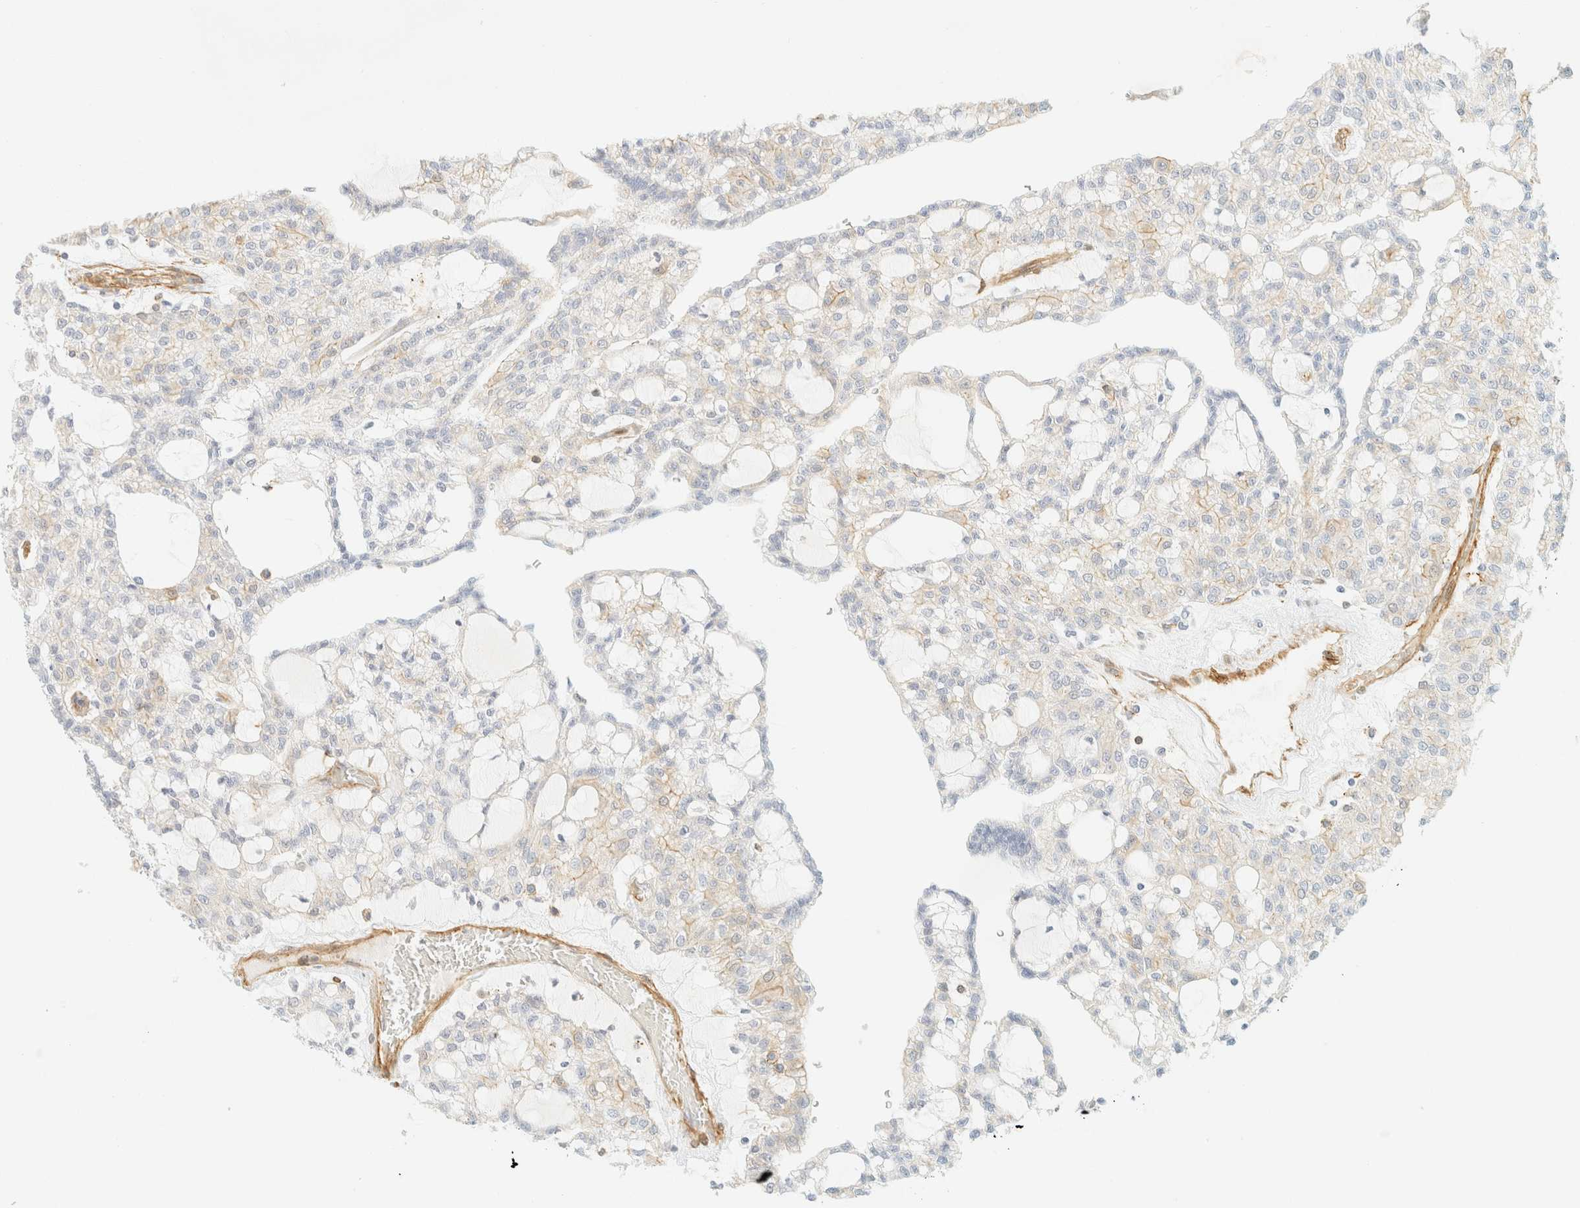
{"staining": {"intensity": "weak", "quantity": "<25%", "location": "cytoplasmic/membranous"}, "tissue": "renal cancer", "cell_type": "Tumor cells", "image_type": "cancer", "snomed": [{"axis": "morphology", "description": "Adenocarcinoma, NOS"}, {"axis": "topography", "description": "Kidney"}], "caption": "Immunohistochemistry (IHC) image of renal cancer stained for a protein (brown), which exhibits no staining in tumor cells.", "gene": "OTOP2", "patient": {"sex": "male", "age": 63}}